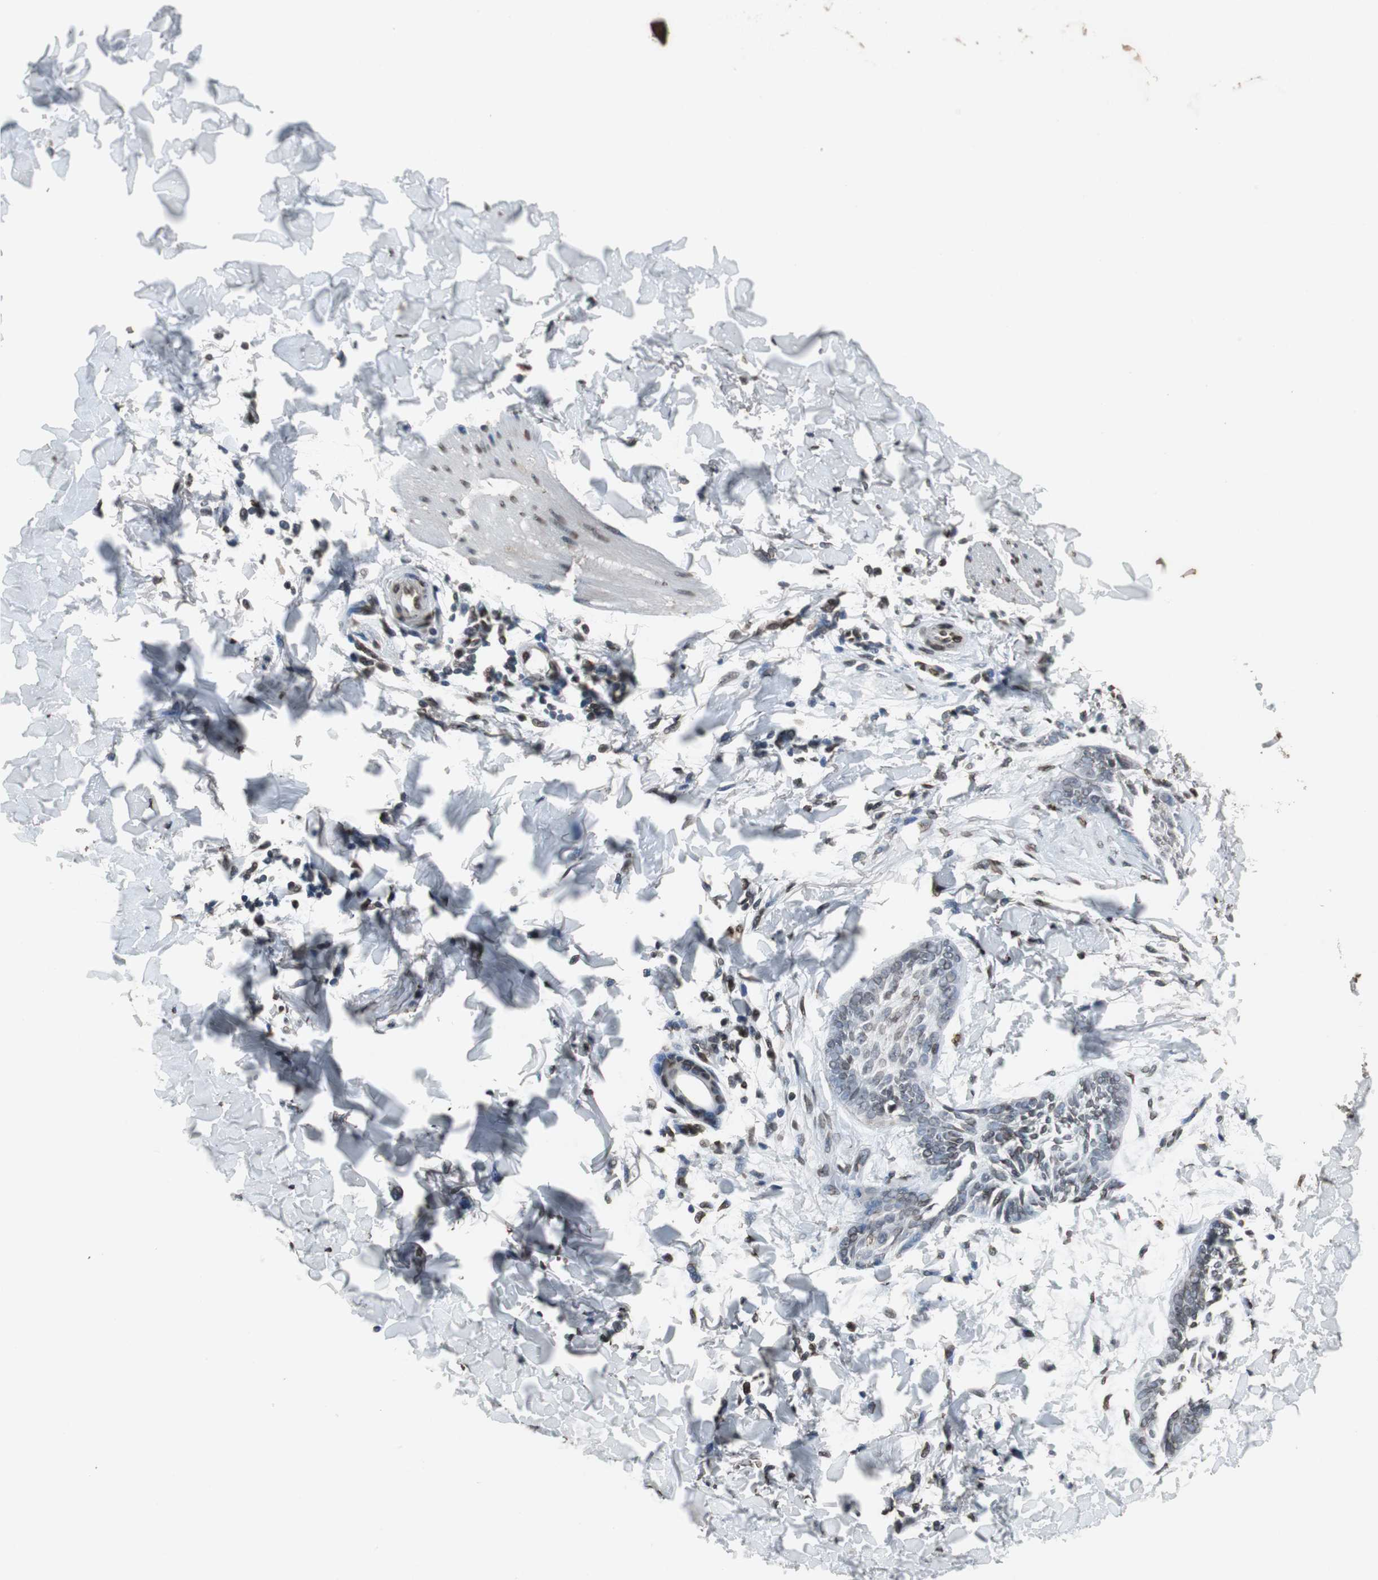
{"staining": {"intensity": "strong", "quantity": "25%-75%", "location": "cytoplasmic/membranous,nuclear"}, "tissue": "skin cancer", "cell_type": "Tumor cells", "image_type": "cancer", "snomed": [{"axis": "morphology", "description": "Normal tissue, NOS"}, {"axis": "morphology", "description": "Basal cell carcinoma"}, {"axis": "topography", "description": "Skin"}], "caption": "A brown stain shows strong cytoplasmic/membranous and nuclear staining of a protein in human skin cancer tumor cells.", "gene": "LMNA", "patient": {"sex": "male", "age": 71}}